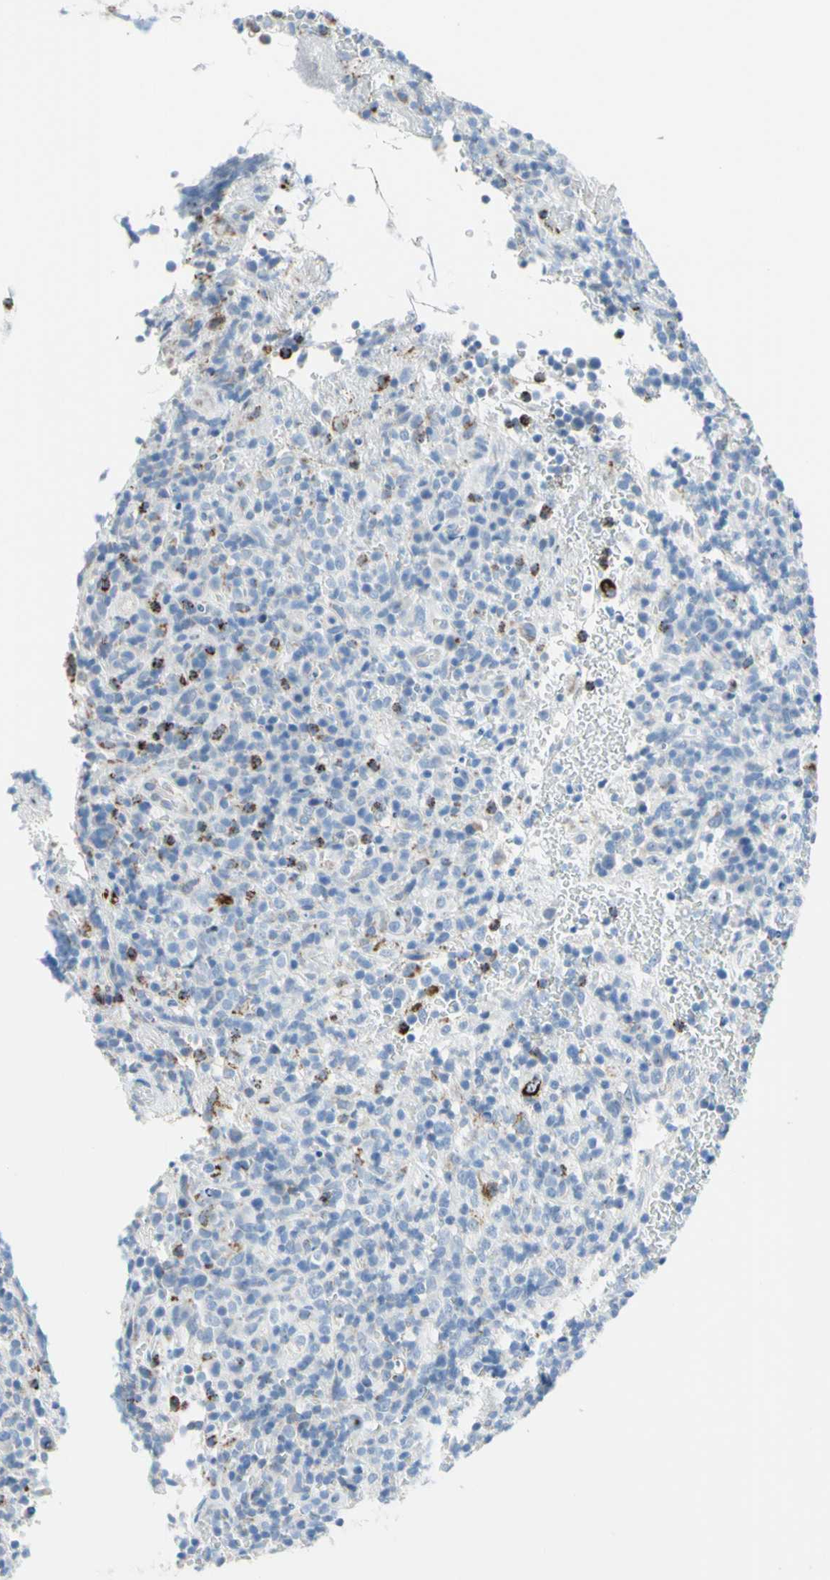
{"staining": {"intensity": "negative", "quantity": "none", "location": "none"}, "tissue": "lymphoma", "cell_type": "Tumor cells", "image_type": "cancer", "snomed": [{"axis": "morphology", "description": "Malignant lymphoma, non-Hodgkin's type, High grade"}, {"axis": "topography", "description": "Lymph node"}], "caption": "Tumor cells are negative for protein expression in human high-grade malignant lymphoma, non-Hodgkin's type.", "gene": "CYSLTR1", "patient": {"sex": "female", "age": 76}}